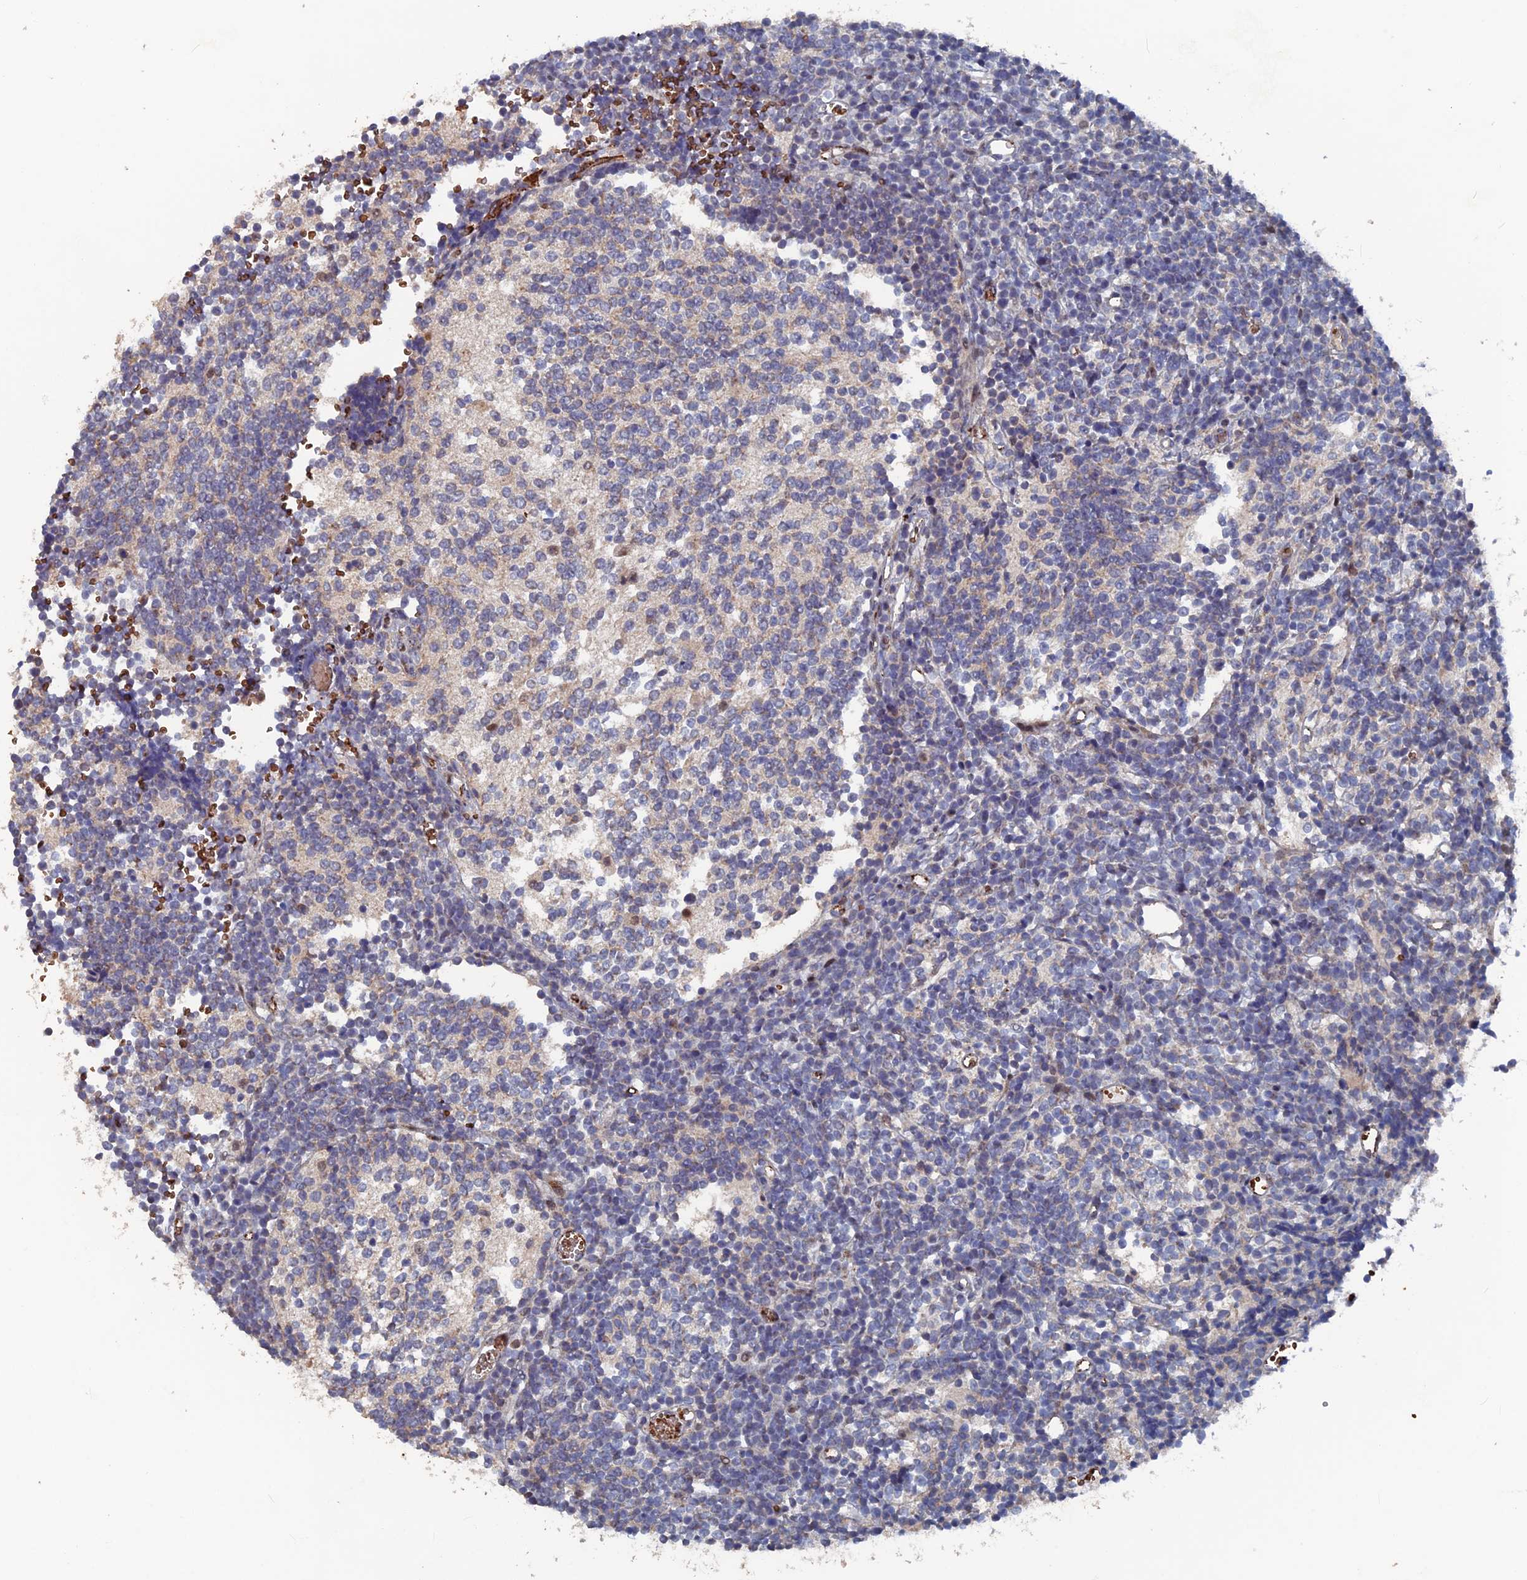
{"staining": {"intensity": "weak", "quantity": "<25%", "location": "cytoplasmic/membranous"}, "tissue": "glioma", "cell_type": "Tumor cells", "image_type": "cancer", "snomed": [{"axis": "morphology", "description": "Glioma, malignant, Low grade"}, {"axis": "topography", "description": "Brain"}], "caption": "Immunohistochemistry (IHC) of human glioma reveals no expression in tumor cells.", "gene": "SH3D21", "patient": {"sex": "female", "age": 1}}